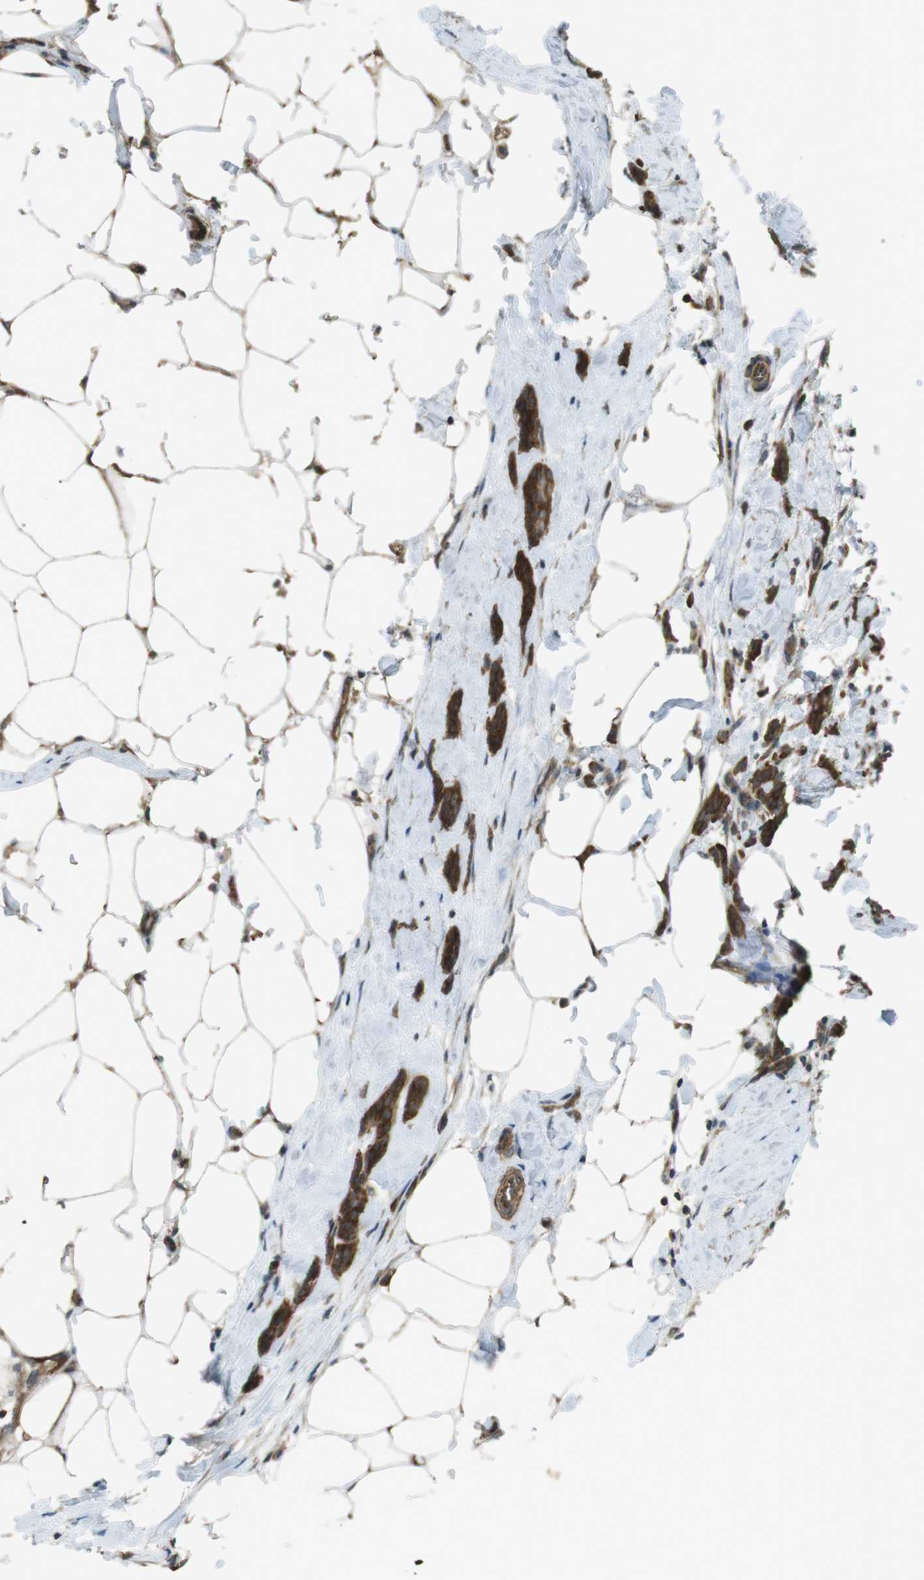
{"staining": {"intensity": "strong", "quantity": ">75%", "location": "cytoplasmic/membranous"}, "tissue": "breast cancer", "cell_type": "Tumor cells", "image_type": "cancer", "snomed": [{"axis": "morphology", "description": "Lobular carcinoma, in situ"}, {"axis": "morphology", "description": "Lobular carcinoma"}, {"axis": "topography", "description": "Breast"}], "caption": "Breast cancer (lobular carcinoma) stained with a protein marker shows strong staining in tumor cells.", "gene": "LRRC3B", "patient": {"sex": "female", "age": 41}}